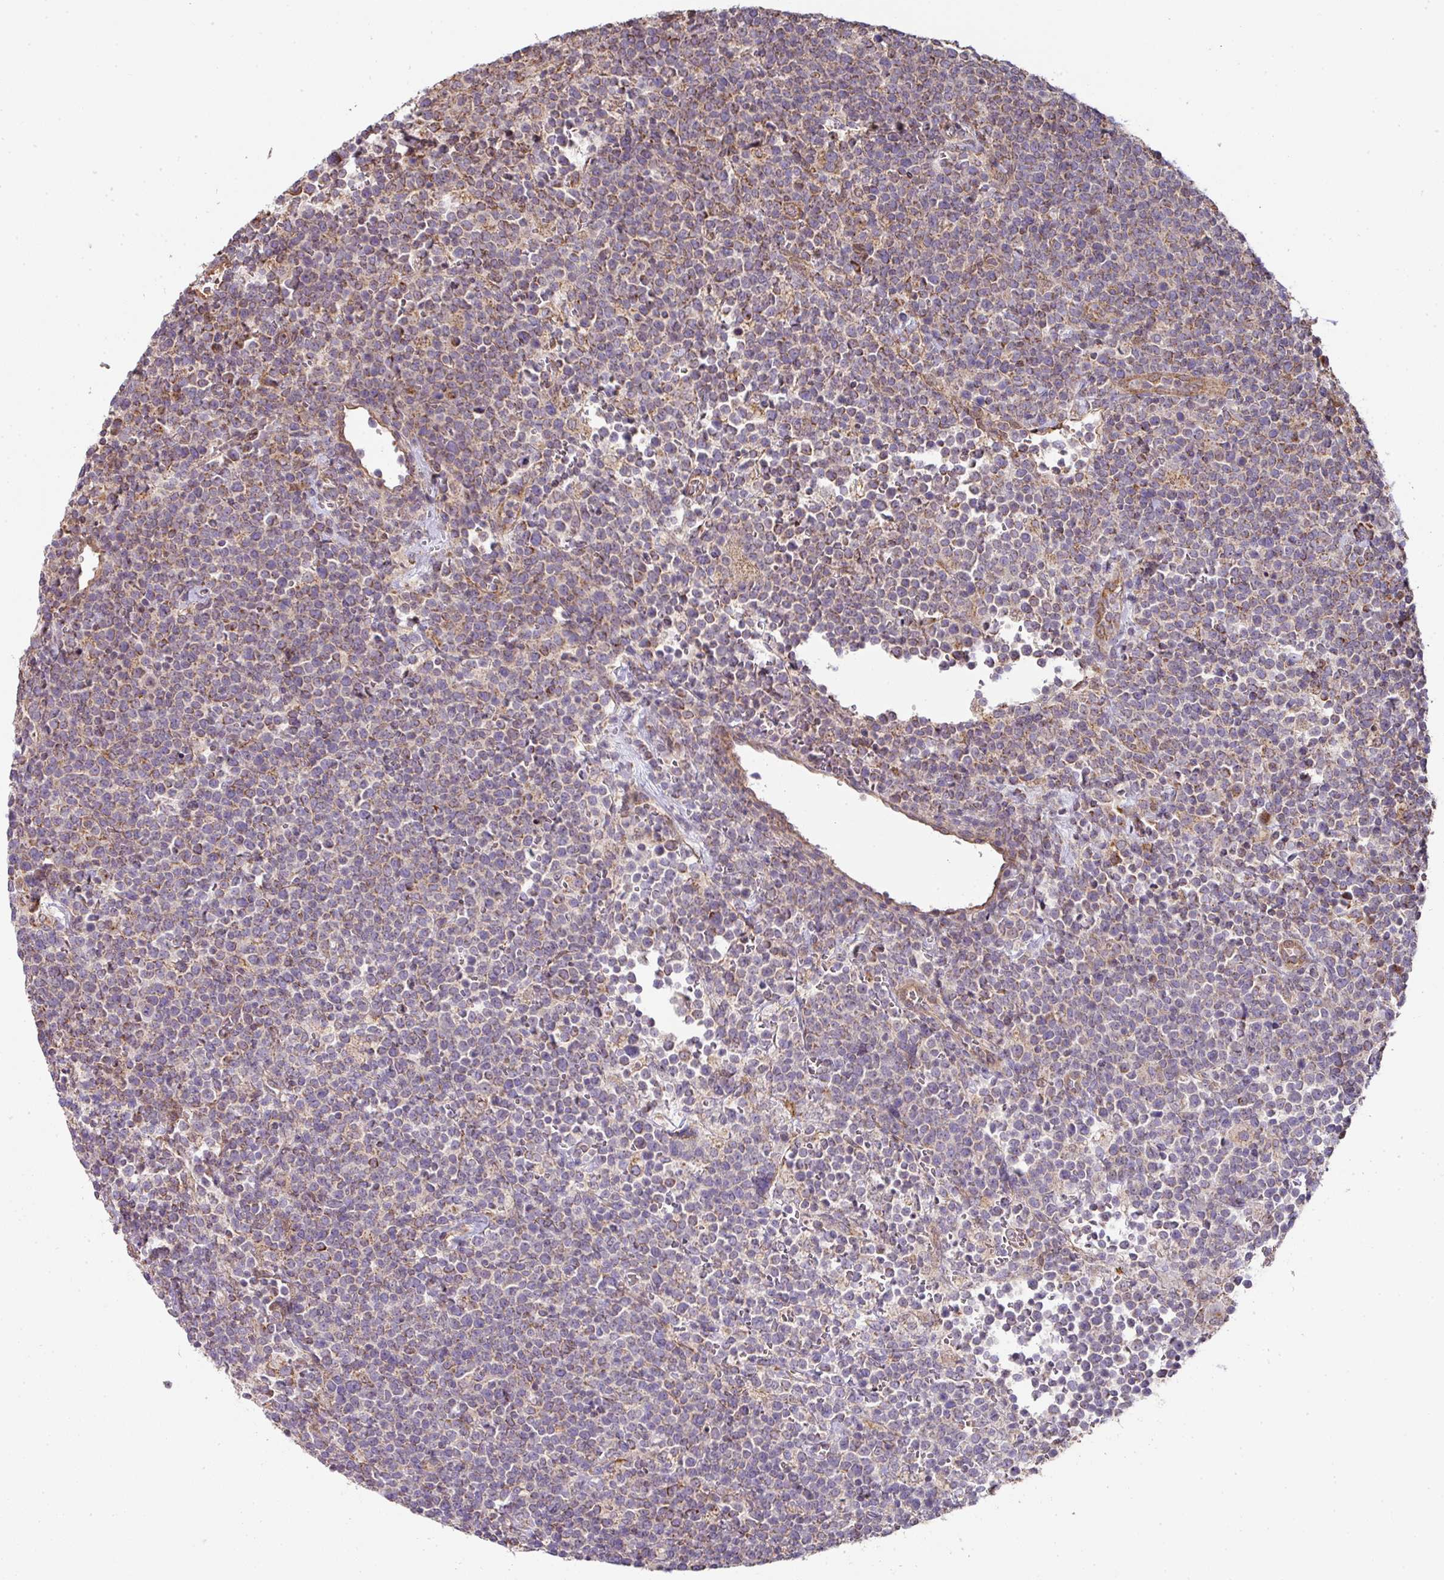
{"staining": {"intensity": "moderate", "quantity": "<25%", "location": "cytoplasmic/membranous"}, "tissue": "lymphoma", "cell_type": "Tumor cells", "image_type": "cancer", "snomed": [{"axis": "morphology", "description": "Malignant lymphoma, non-Hodgkin's type, High grade"}, {"axis": "topography", "description": "Lymph node"}], "caption": "An image of human high-grade malignant lymphoma, non-Hodgkin's type stained for a protein exhibits moderate cytoplasmic/membranous brown staining in tumor cells.", "gene": "STK35", "patient": {"sex": "male", "age": 61}}